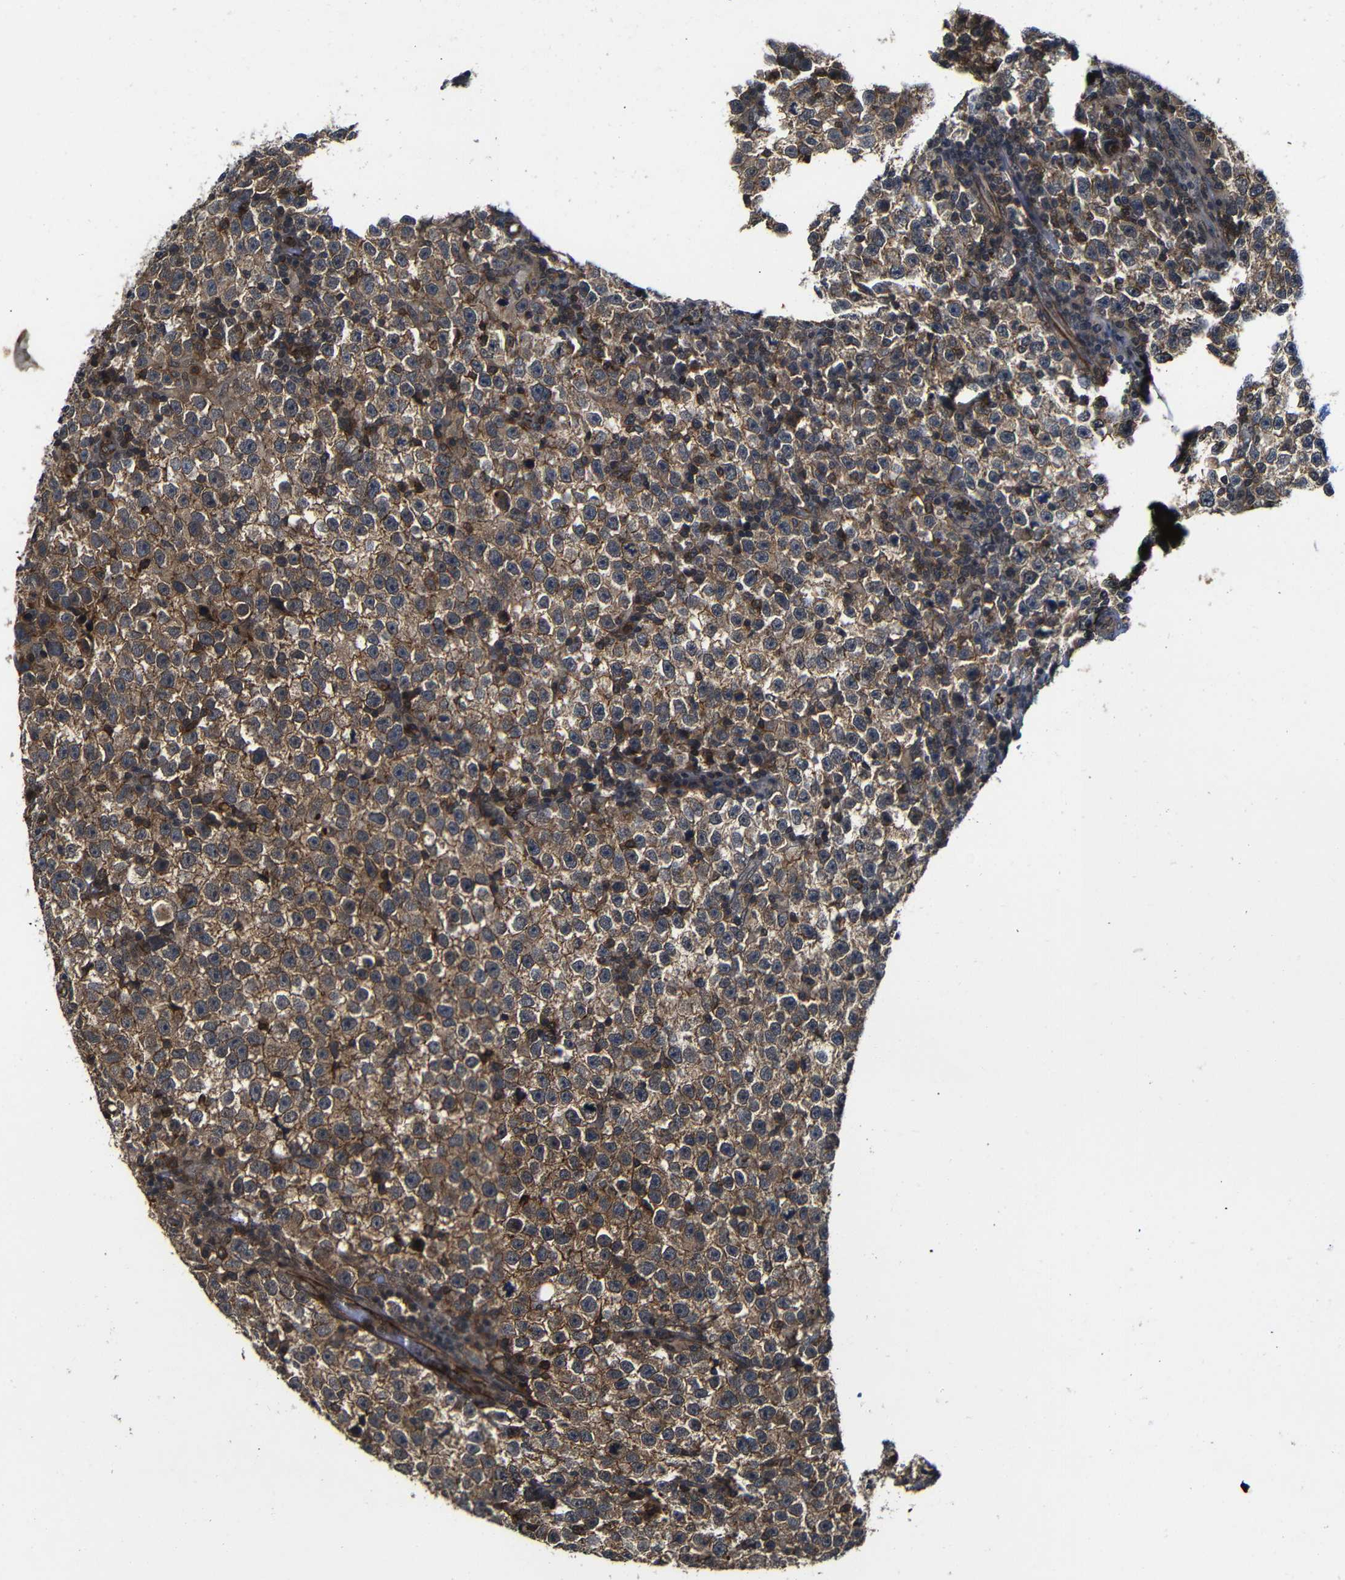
{"staining": {"intensity": "moderate", "quantity": "25%-75%", "location": "cytoplasmic/membranous"}, "tissue": "testis cancer", "cell_type": "Tumor cells", "image_type": "cancer", "snomed": [{"axis": "morphology", "description": "Seminoma, NOS"}, {"axis": "topography", "description": "Testis"}], "caption": "Immunohistochemical staining of seminoma (testis) exhibits medium levels of moderate cytoplasmic/membranous protein positivity in approximately 25%-75% of tumor cells.", "gene": "NANOS1", "patient": {"sex": "male", "age": 43}}